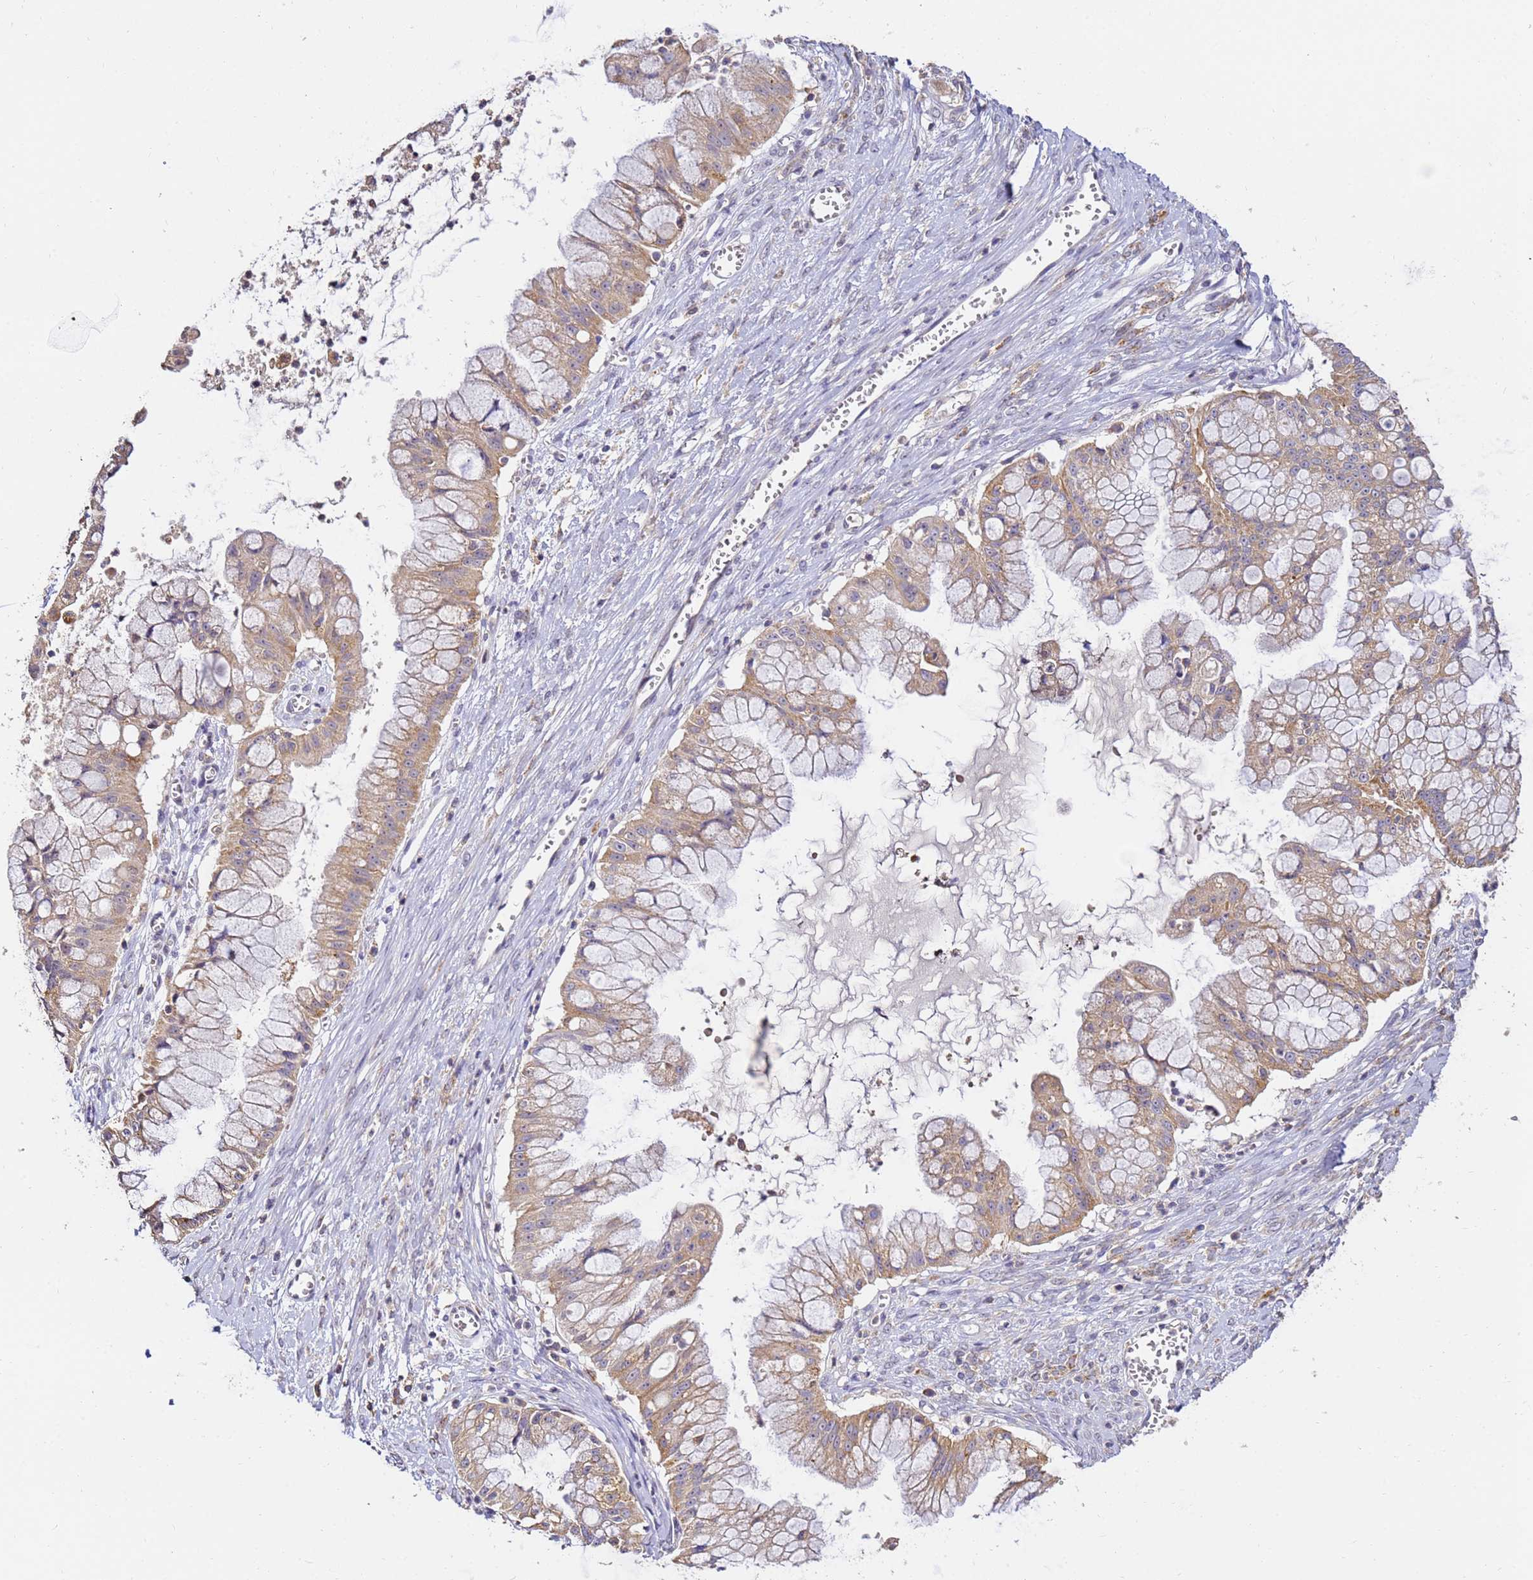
{"staining": {"intensity": "moderate", "quantity": "25%-75%", "location": "cytoplasmic/membranous"}, "tissue": "ovarian cancer", "cell_type": "Tumor cells", "image_type": "cancer", "snomed": [{"axis": "morphology", "description": "Cystadenocarcinoma, mucinous, NOS"}, {"axis": "topography", "description": "Ovary"}], "caption": "Moderate cytoplasmic/membranous protein expression is appreciated in about 25%-75% of tumor cells in mucinous cystadenocarcinoma (ovarian). (Brightfield microscopy of DAB IHC at high magnification).", "gene": "ARL8B", "patient": {"sex": "female", "age": 70}}